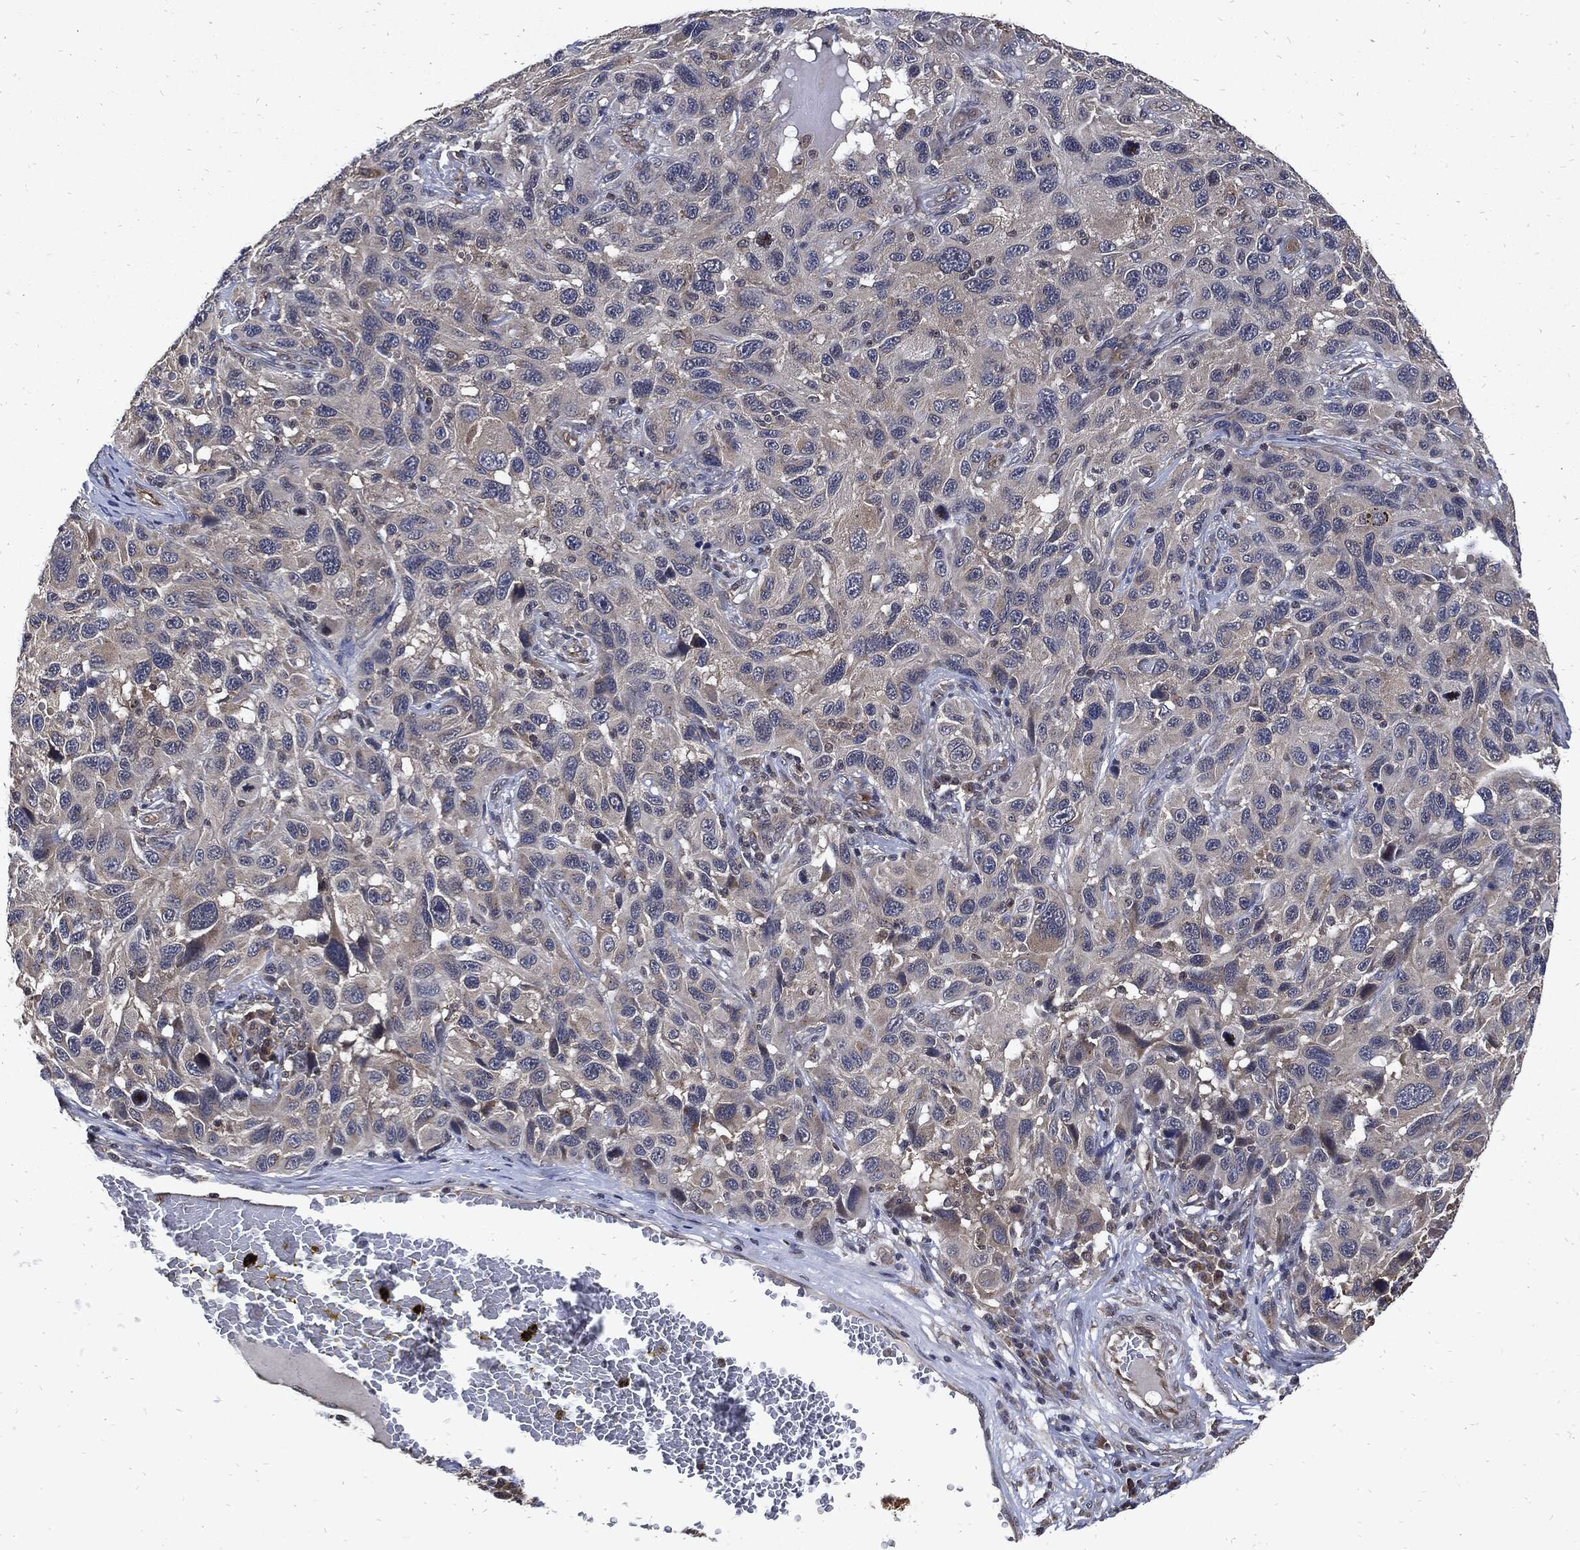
{"staining": {"intensity": "negative", "quantity": "none", "location": "none"}, "tissue": "melanoma", "cell_type": "Tumor cells", "image_type": "cancer", "snomed": [{"axis": "morphology", "description": "Malignant melanoma, NOS"}, {"axis": "topography", "description": "Skin"}], "caption": "Histopathology image shows no protein staining in tumor cells of malignant melanoma tissue.", "gene": "DCTN1", "patient": {"sex": "male", "age": 53}}